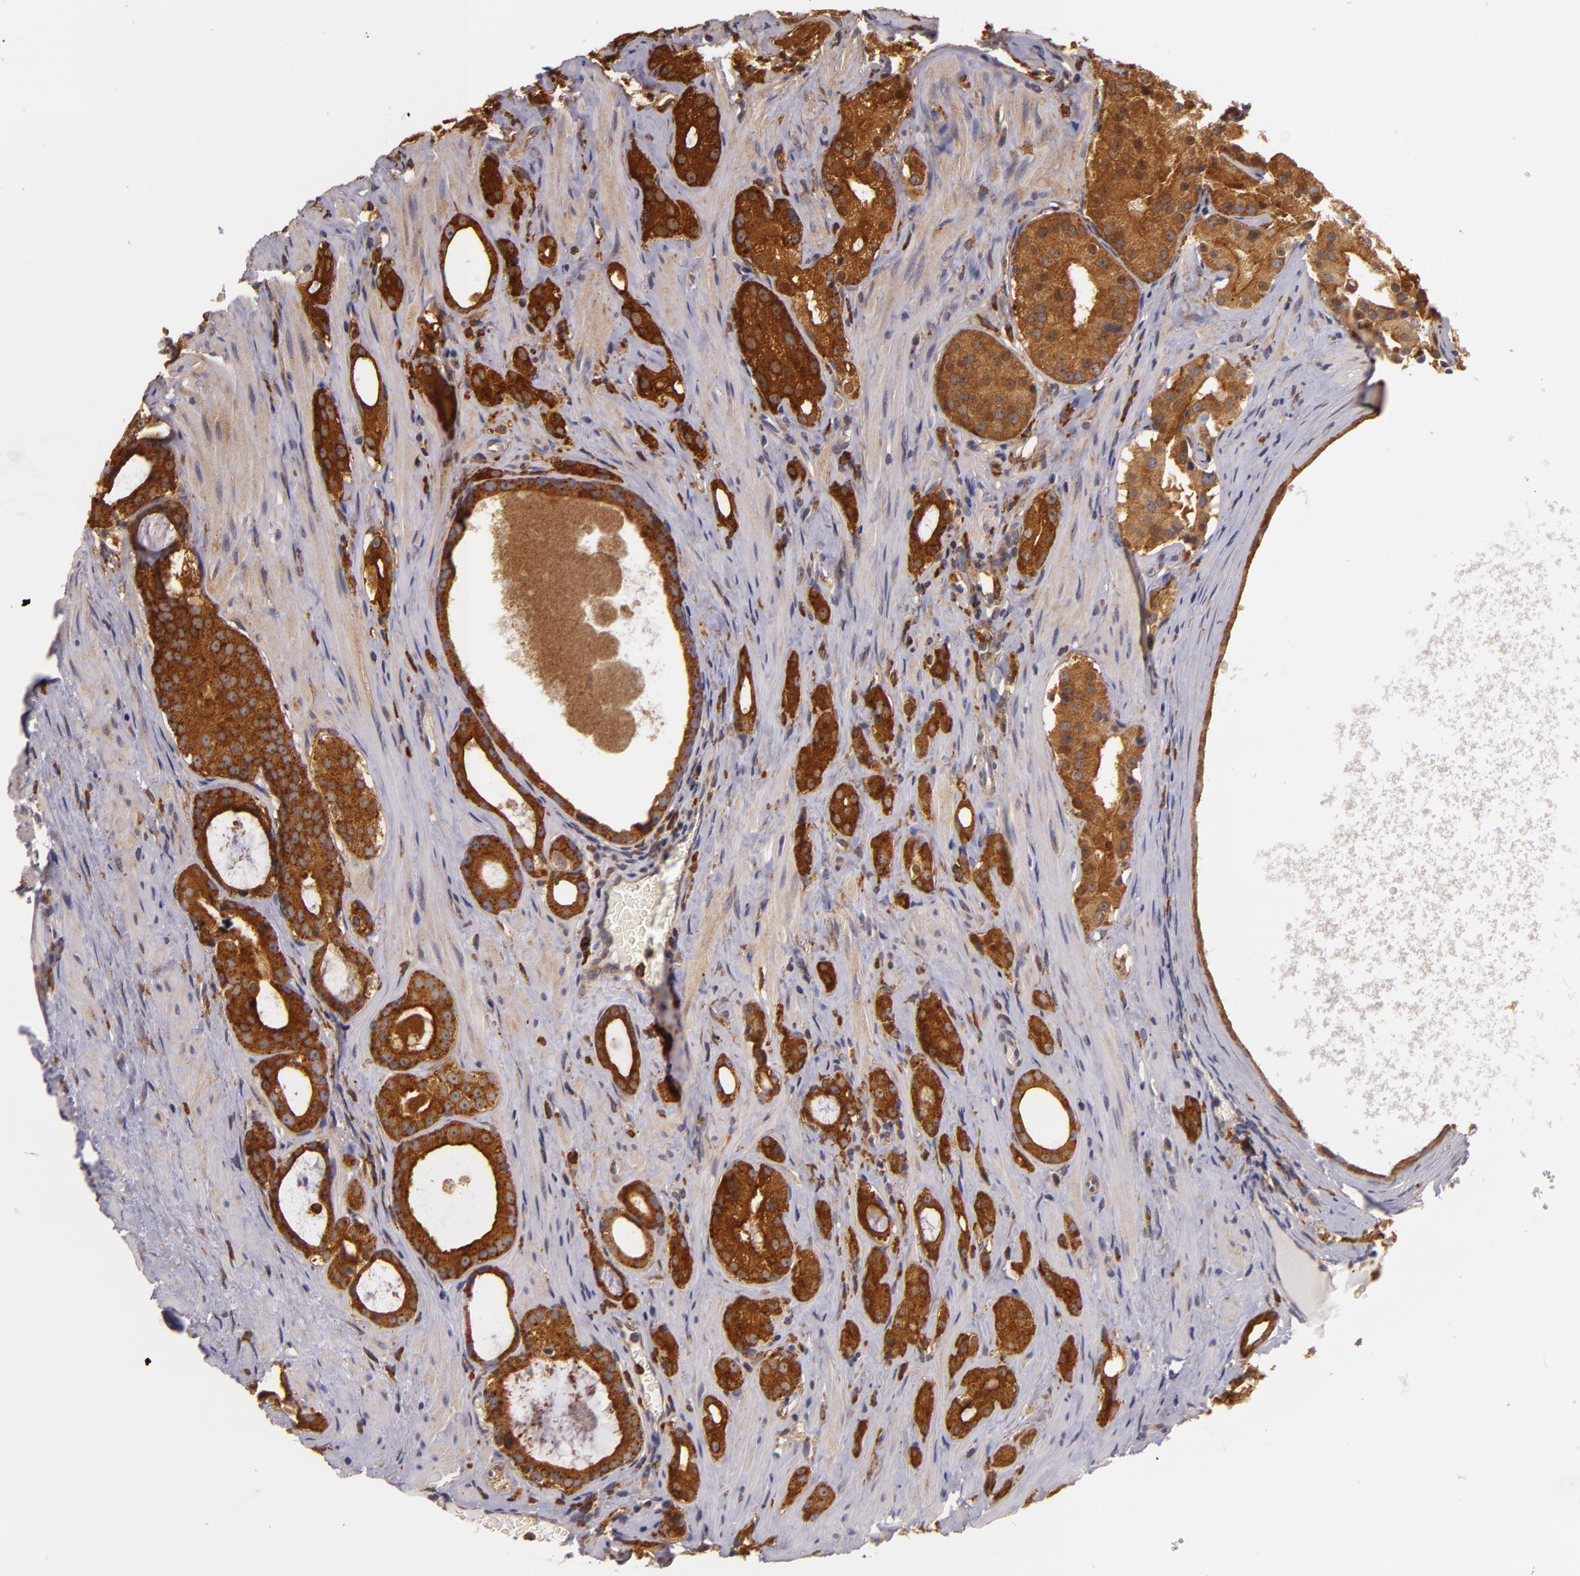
{"staining": {"intensity": "strong", "quantity": ">75%", "location": "cytoplasmic/membranous"}, "tissue": "prostate cancer", "cell_type": "Tumor cells", "image_type": "cancer", "snomed": [{"axis": "morphology", "description": "Adenocarcinoma, Medium grade"}, {"axis": "topography", "description": "Prostate"}], "caption": "An image showing strong cytoplasmic/membranous positivity in approximately >75% of tumor cells in medium-grade adenocarcinoma (prostate), as visualized by brown immunohistochemical staining.", "gene": "TOM1", "patient": {"sex": "male", "age": 73}}